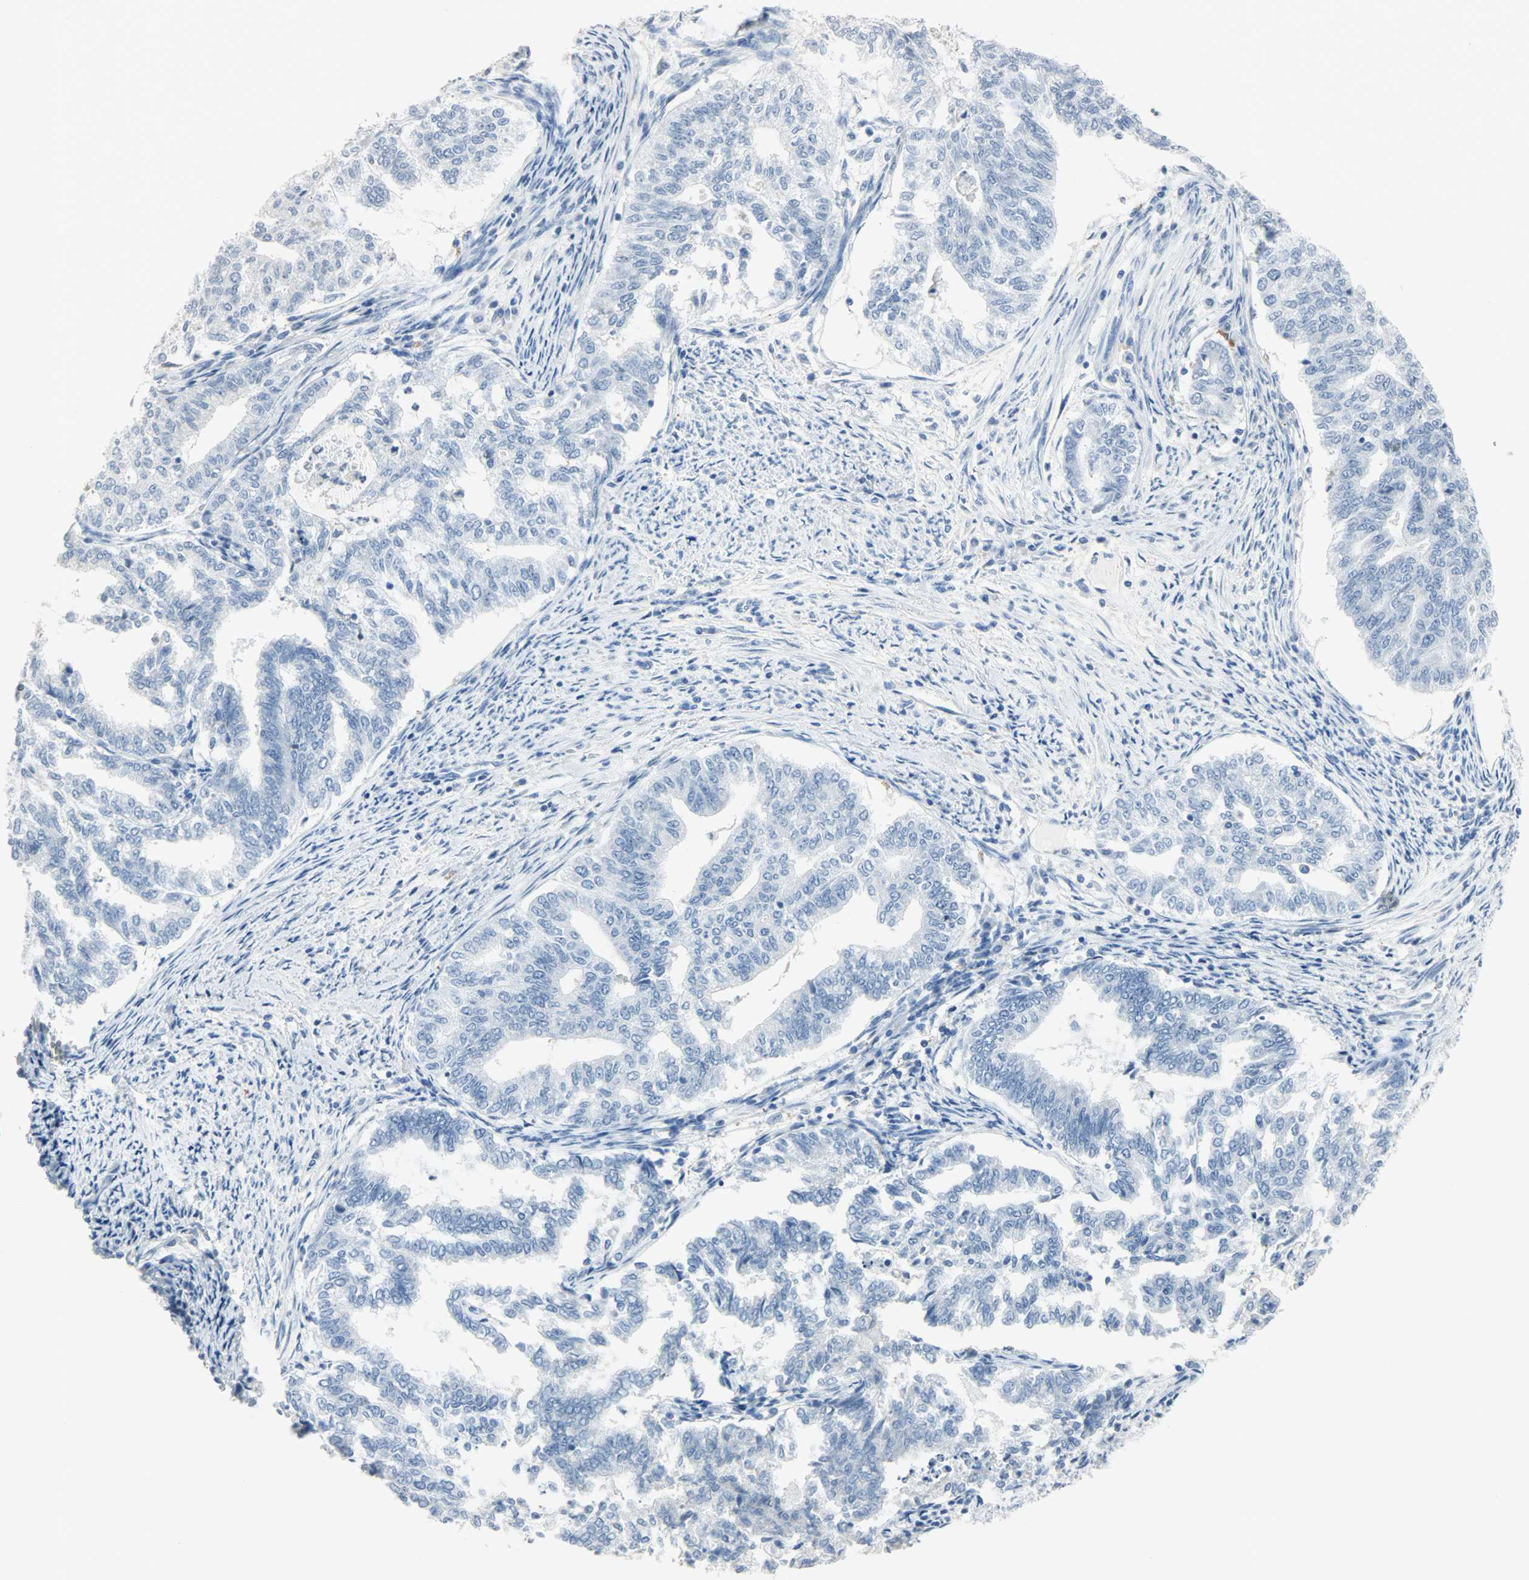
{"staining": {"intensity": "negative", "quantity": "none", "location": "none"}, "tissue": "endometrial cancer", "cell_type": "Tumor cells", "image_type": "cancer", "snomed": [{"axis": "morphology", "description": "Adenocarcinoma, NOS"}, {"axis": "topography", "description": "Endometrium"}], "caption": "A photomicrograph of endometrial adenocarcinoma stained for a protein demonstrates no brown staining in tumor cells. Brightfield microscopy of IHC stained with DAB (3,3'-diaminobenzidine) (brown) and hematoxylin (blue), captured at high magnification.", "gene": "PTPN6", "patient": {"sex": "female", "age": 79}}